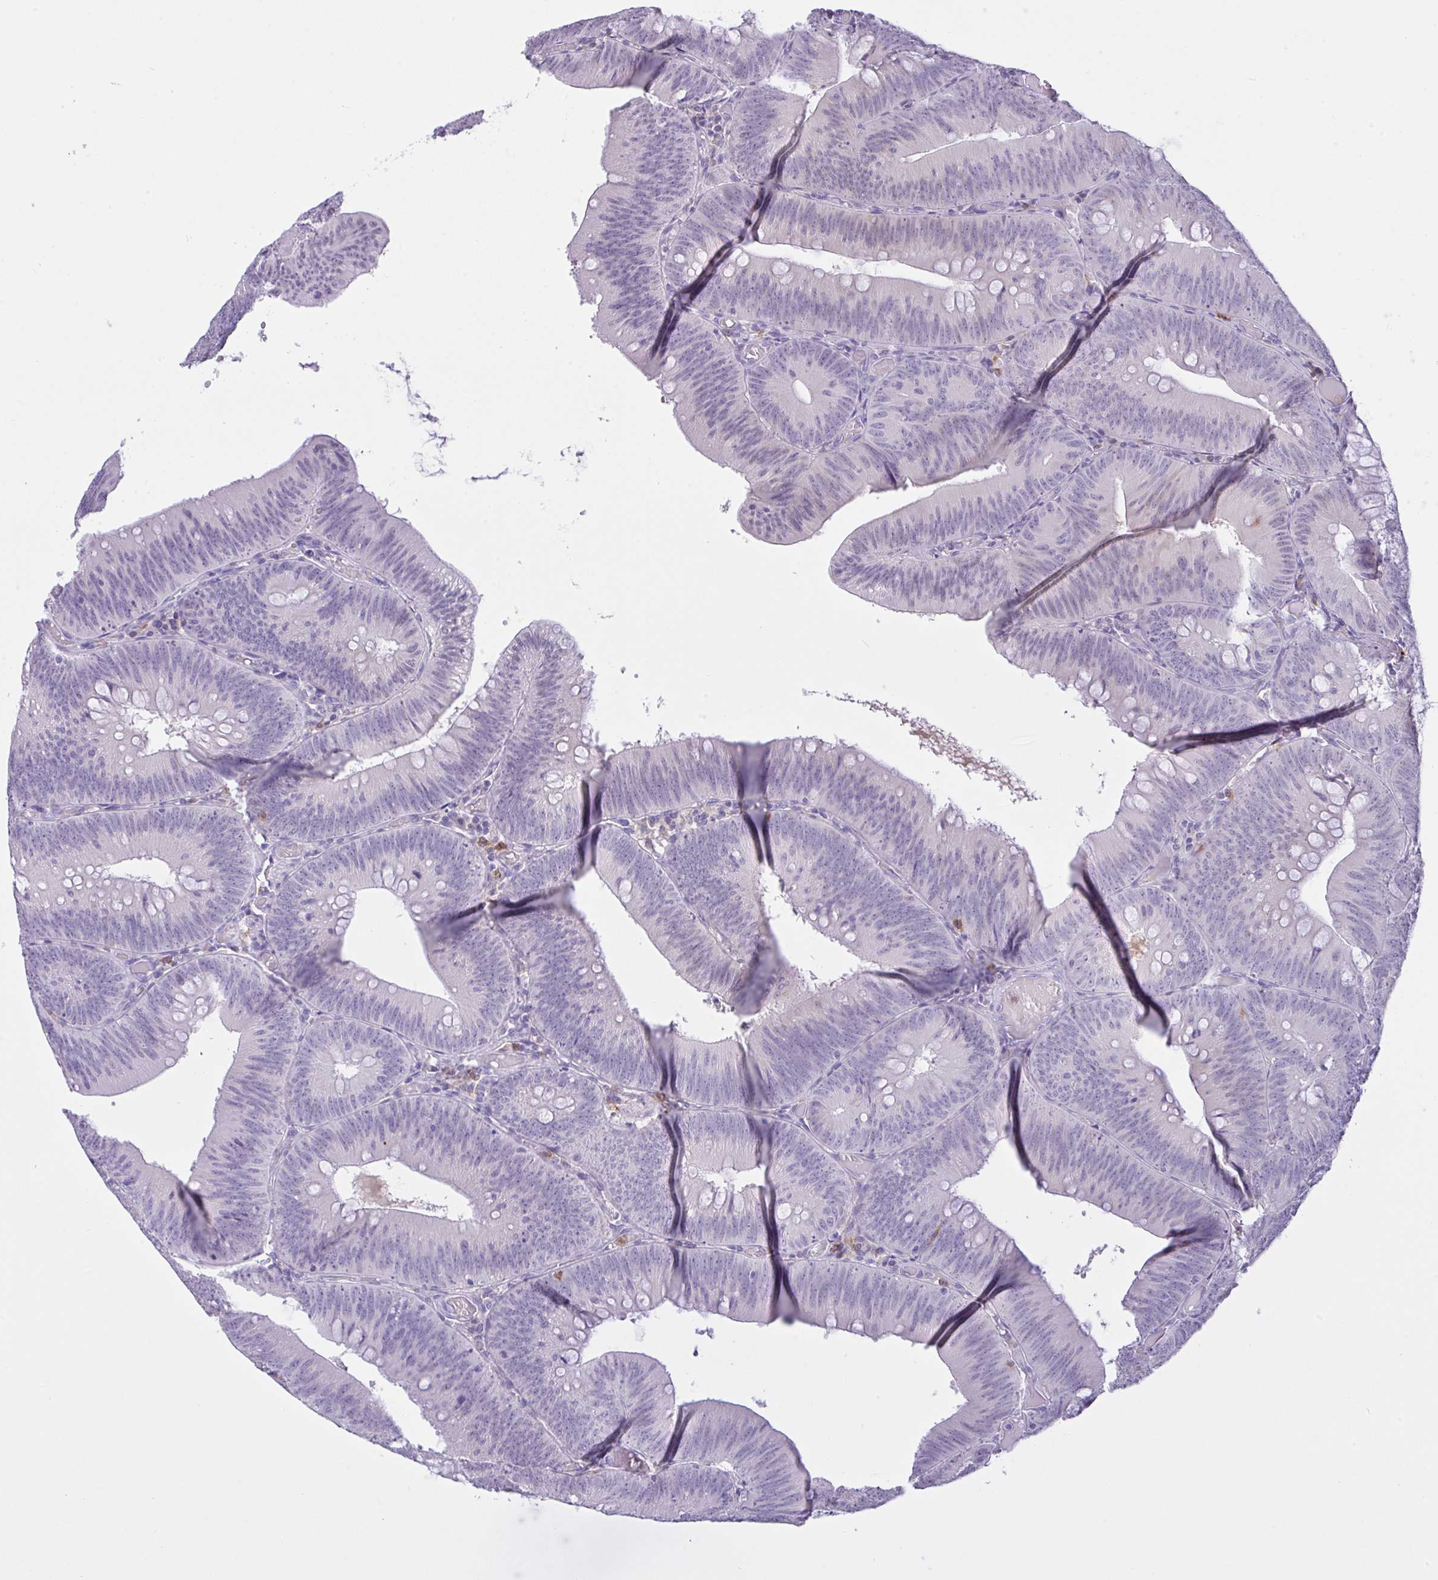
{"staining": {"intensity": "negative", "quantity": "none", "location": "none"}, "tissue": "colorectal cancer", "cell_type": "Tumor cells", "image_type": "cancer", "snomed": [{"axis": "morphology", "description": "Adenocarcinoma, NOS"}, {"axis": "topography", "description": "Colon"}], "caption": "IHC of colorectal cancer (adenocarcinoma) displays no positivity in tumor cells.", "gene": "NCF1", "patient": {"sex": "male", "age": 84}}